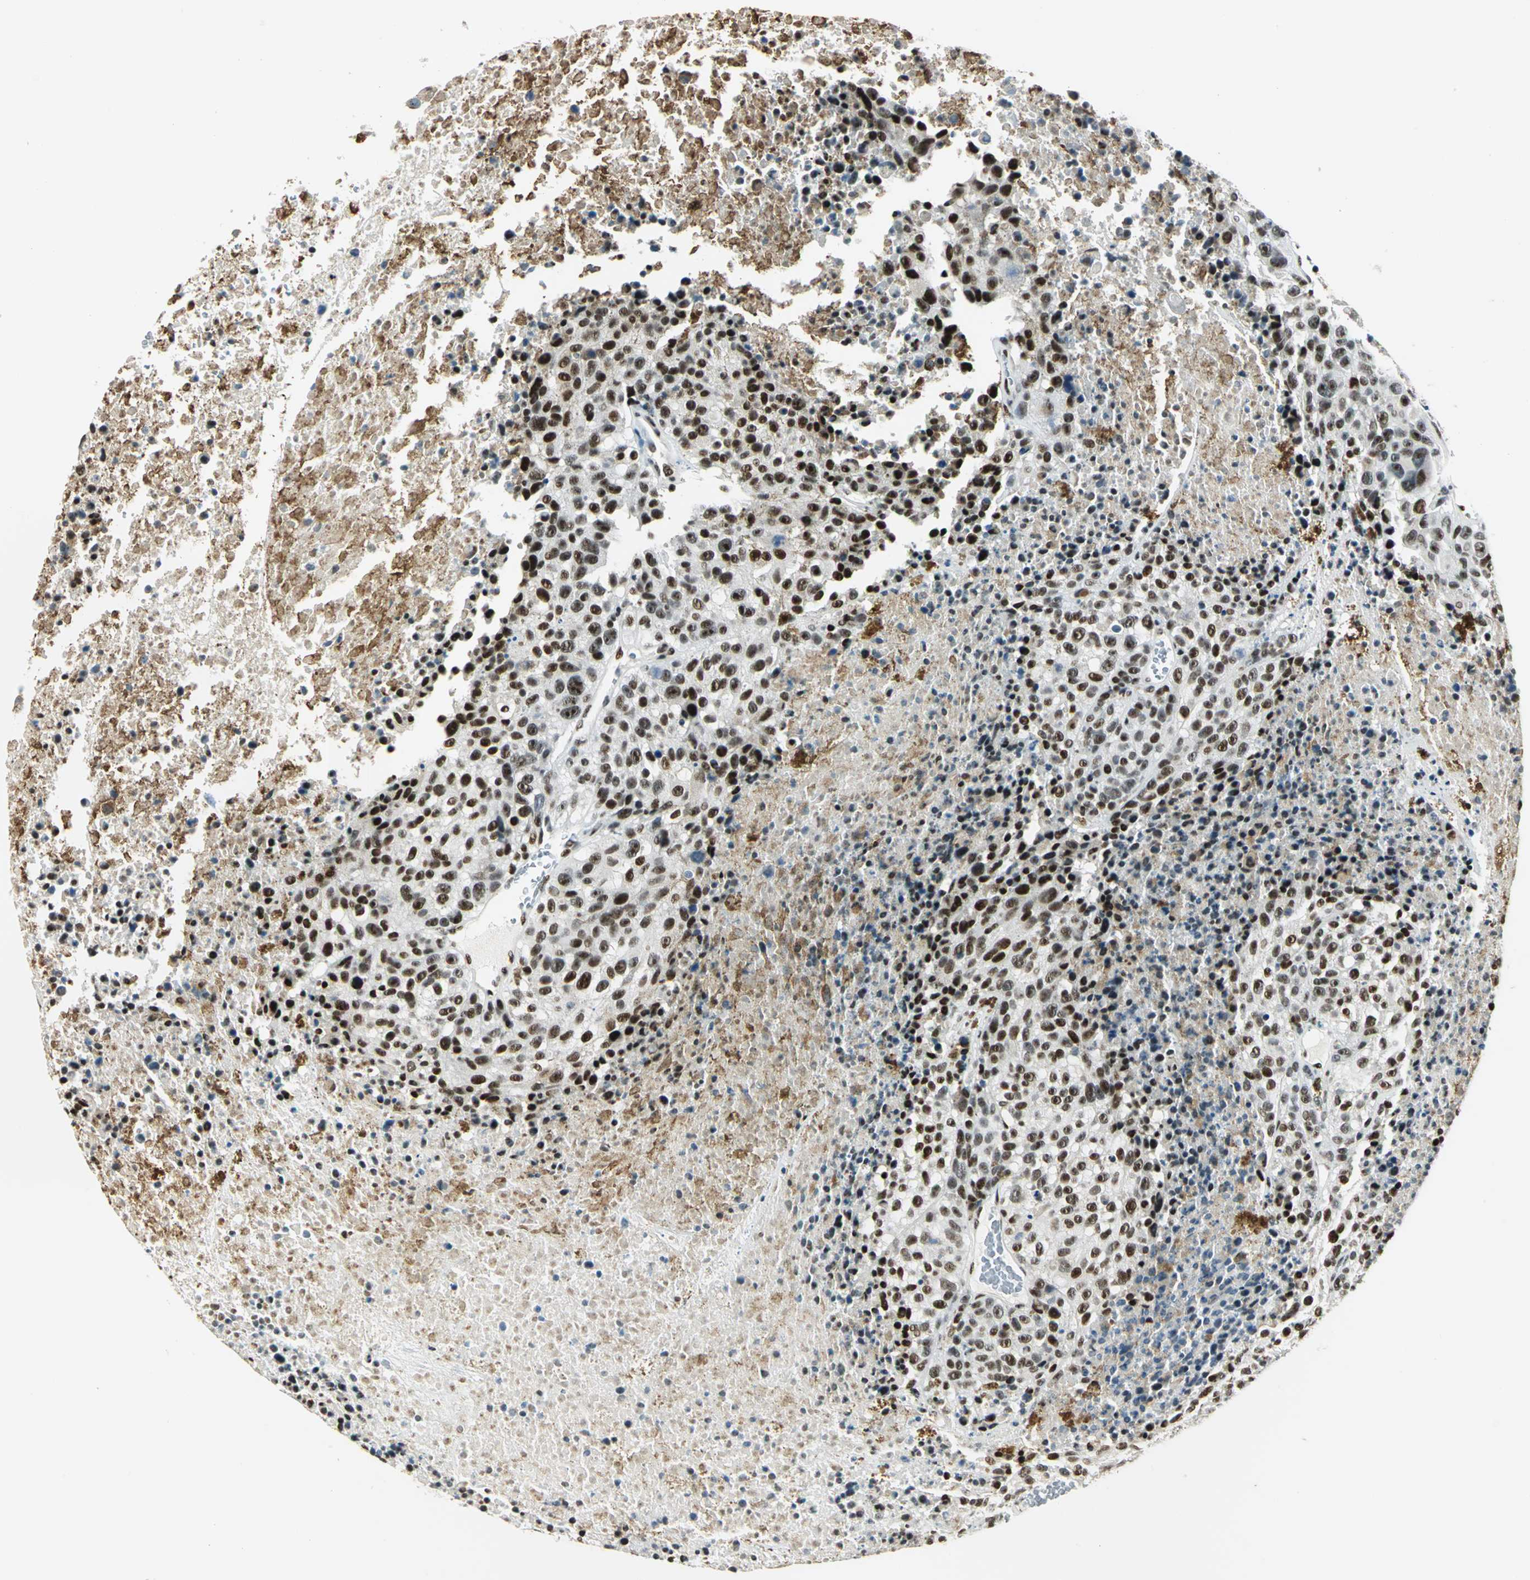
{"staining": {"intensity": "strong", "quantity": ">75%", "location": "nuclear"}, "tissue": "melanoma", "cell_type": "Tumor cells", "image_type": "cancer", "snomed": [{"axis": "morphology", "description": "Malignant melanoma, Metastatic site"}, {"axis": "topography", "description": "Cerebral cortex"}], "caption": "Immunohistochemical staining of malignant melanoma (metastatic site) reveals high levels of strong nuclear staining in approximately >75% of tumor cells.", "gene": "KAT6B", "patient": {"sex": "female", "age": 52}}